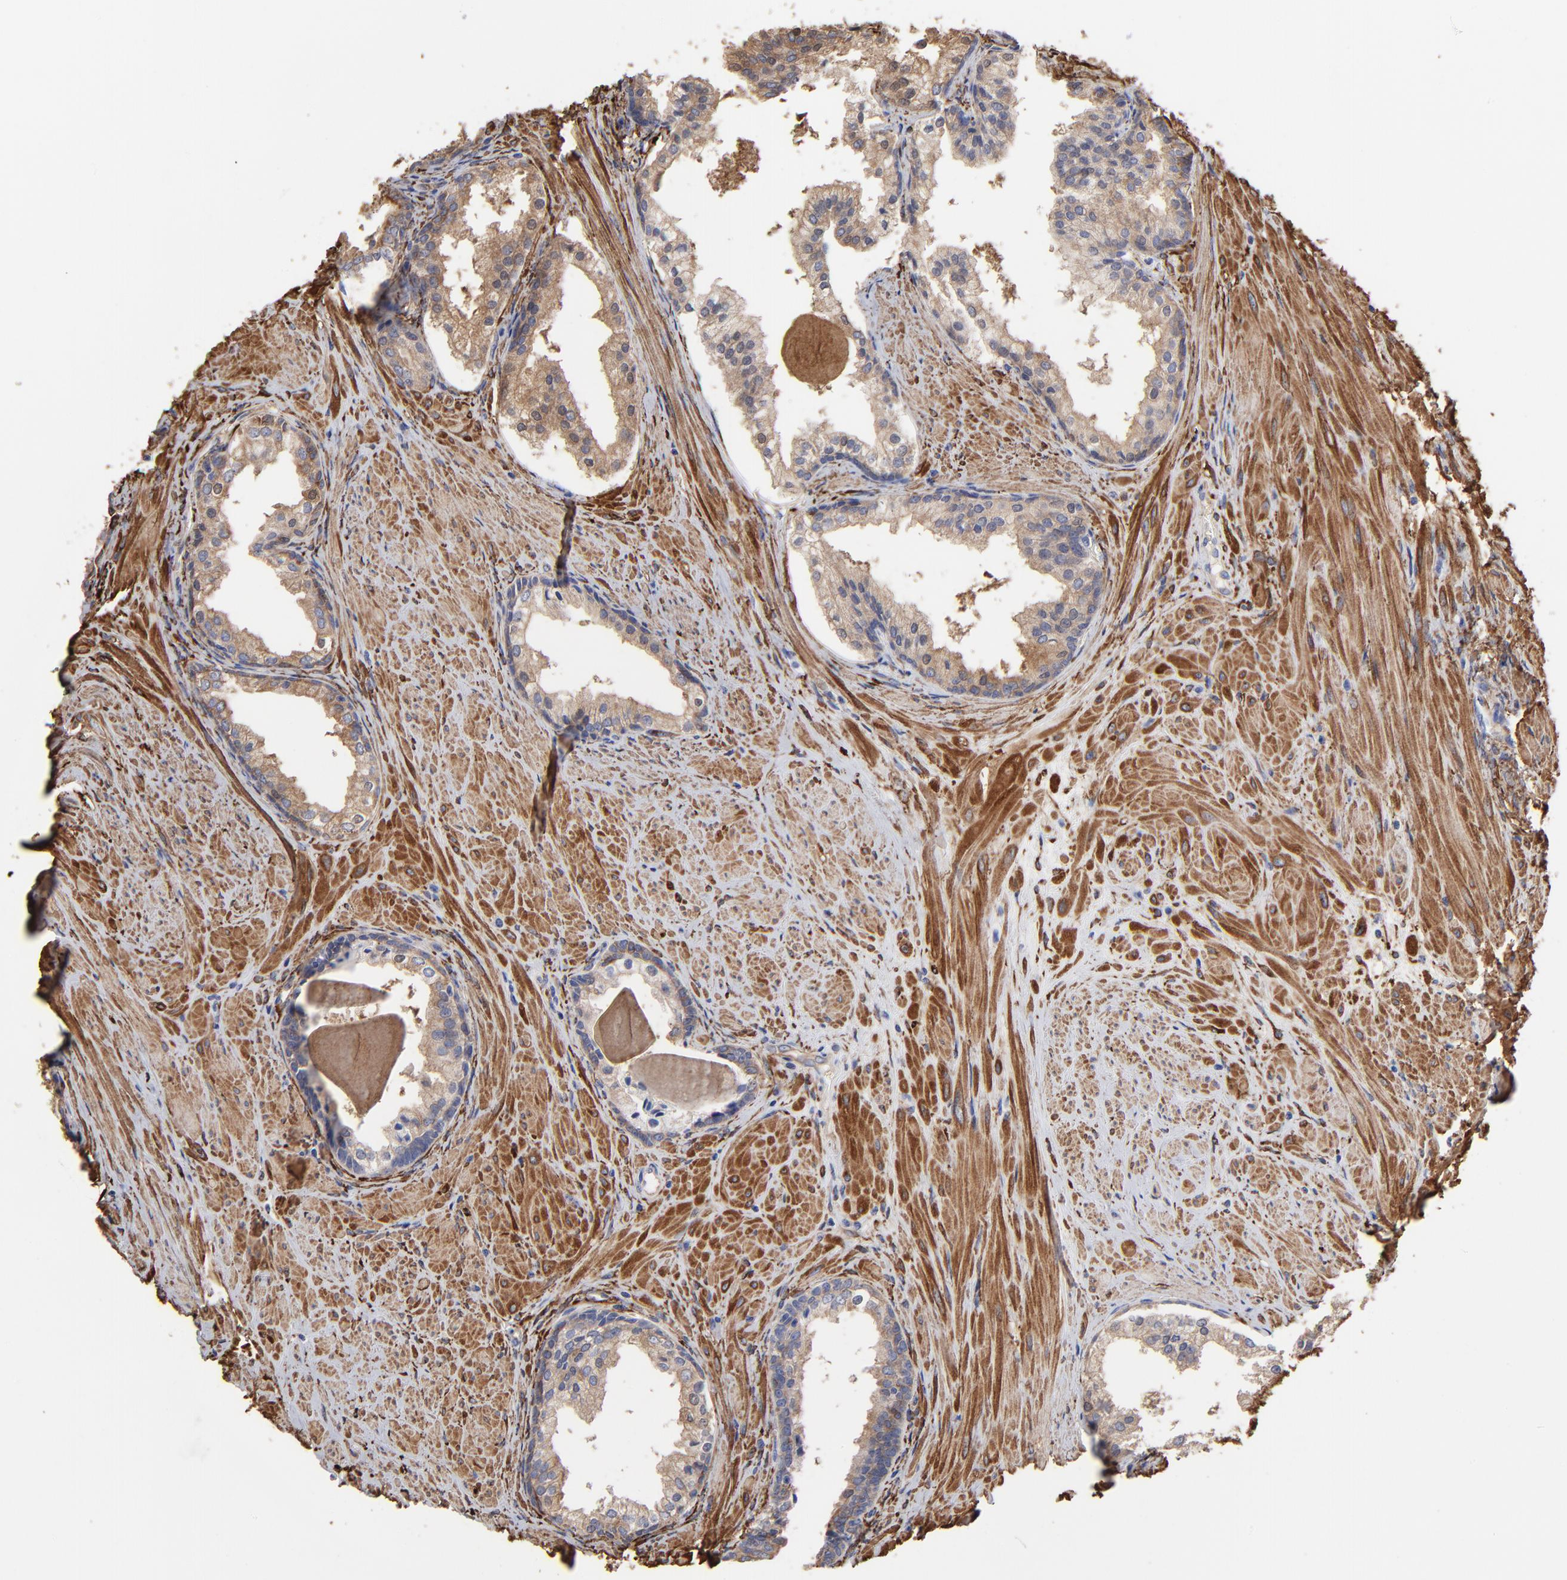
{"staining": {"intensity": "weak", "quantity": ">75%", "location": "cytoplasmic/membranous"}, "tissue": "prostate cancer", "cell_type": "Tumor cells", "image_type": "cancer", "snomed": [{"axis": "morphology", "description": "Adenocarcinoma, Medium grade"}, {"axis": "topography", "description": "Prostate"}], "caption": "Immunohistochemistry of prostate adenocarcinoma (medium-grade) displays low levels of weak cytoplasmic/membranous expression in about >75% of tumor cells.", "gene": "CILP", "patient": {"sex": "male", "age": 70}}